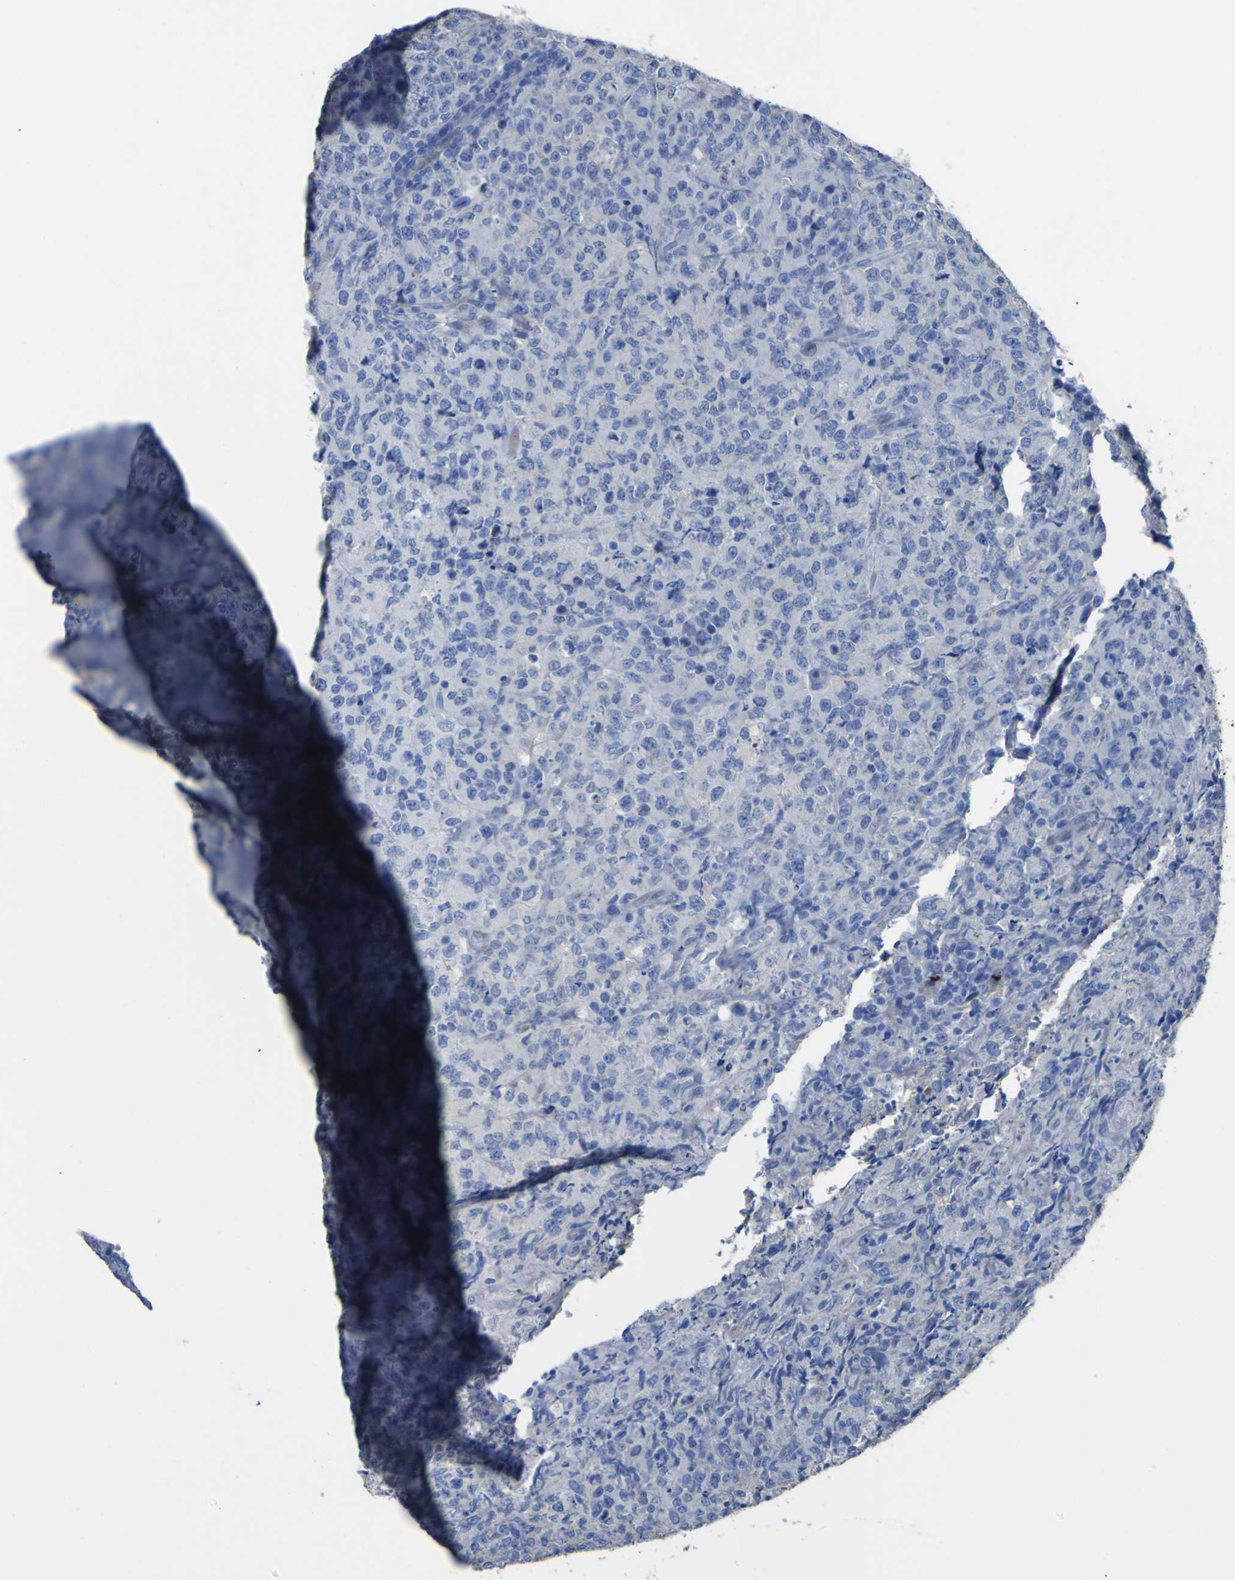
{"staining": {"intensity": "negative", "quantity": "none", "location": "none"}, "tissue": "lymphoma", "cell_type": "Tumor cells", "image_type": "cancer", "snomed": [{"axis": "morphology", "description": "Malignant lymphoma, non-Hodgkin's type, High grade"}, {"axis": "topography", "description": "Tonsil"}], "caption": "Tumor cells are negative for protein expression in human high-grade malignant lymphoma, non-Hodgkin's type.", "gene": "AGO4", "patient": {"sex": "female", "age": 36}}